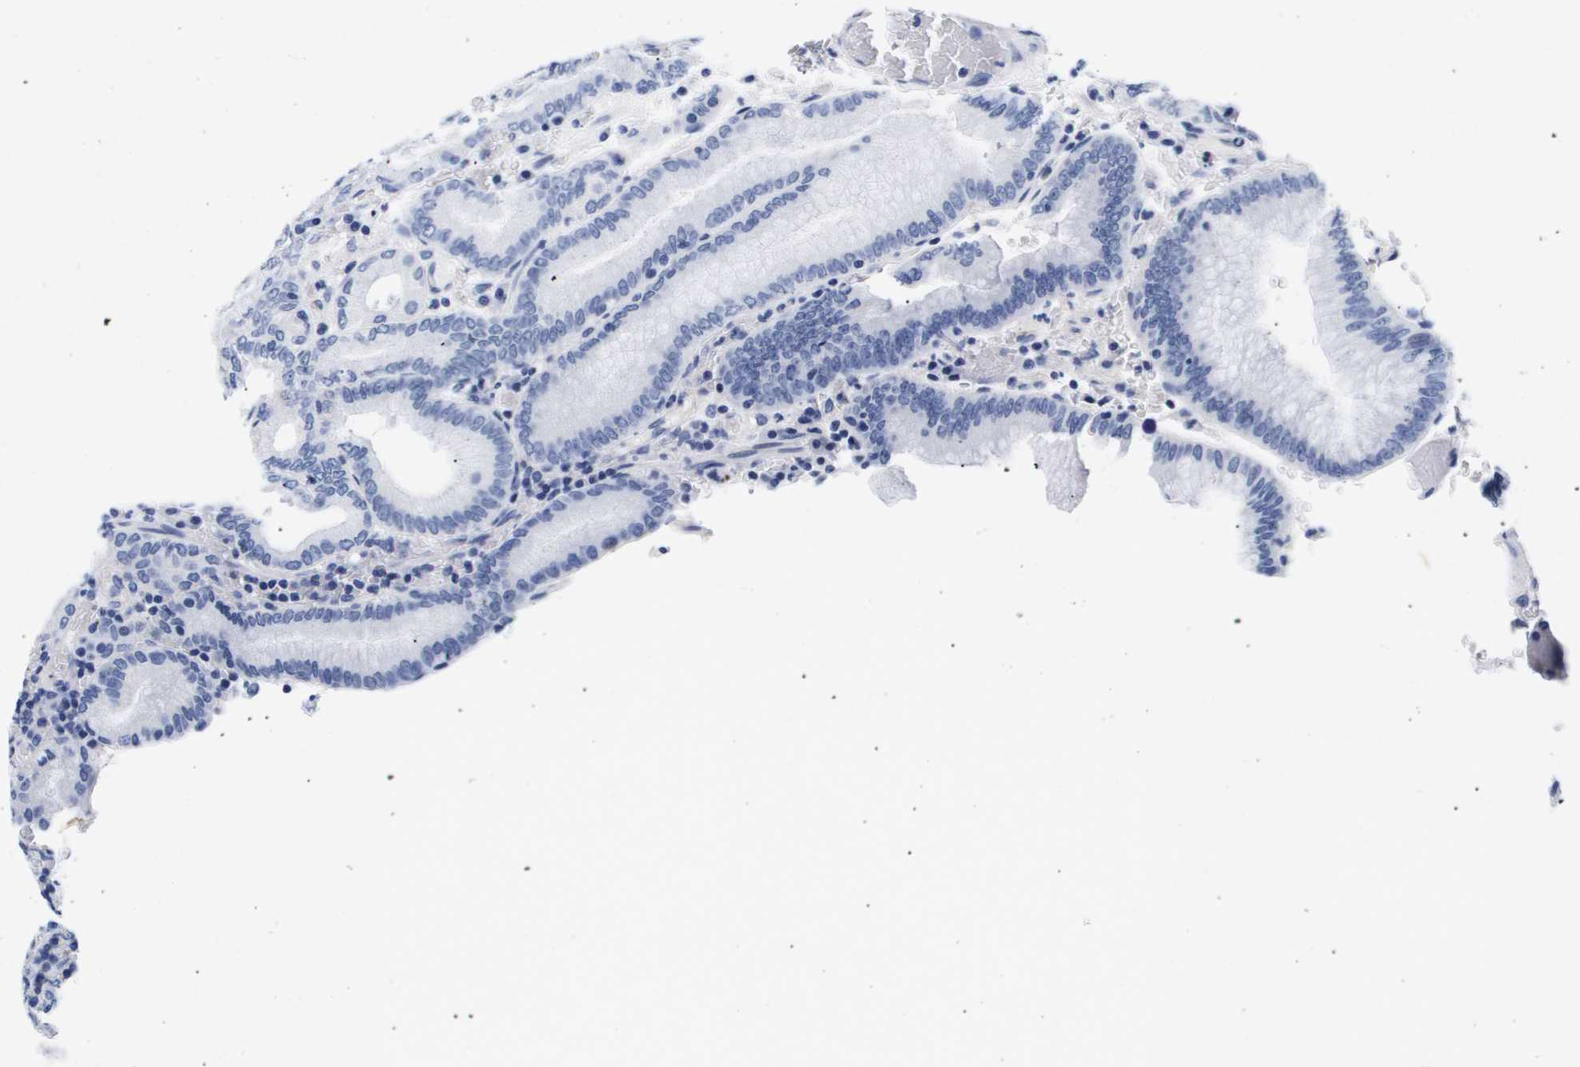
{"staining": {"intensity": "weak", "quantity": "25%-75%", "location": "cytoplasmic/membranous"}, "tissue": "stomach", "cell_type": "Glandular cells", "image_type": "normal", "snomed": [{"axis": "morphology", "description": "Normal tissue, NOS"}, {"axis": "morphology", "description": "Carcinoid, malignant, NOS"}, {"axis": "topography", "description": "Stomach, upper"}], "caption": "Protein staining of normal stomach reveals weak cytoplasmic/membranous staining in about 25%-75% of glandular cells. Nuclei are stained in blue.", "gene": "ATP6V0A4", "patient": {"sex": "male", "age": 39}}